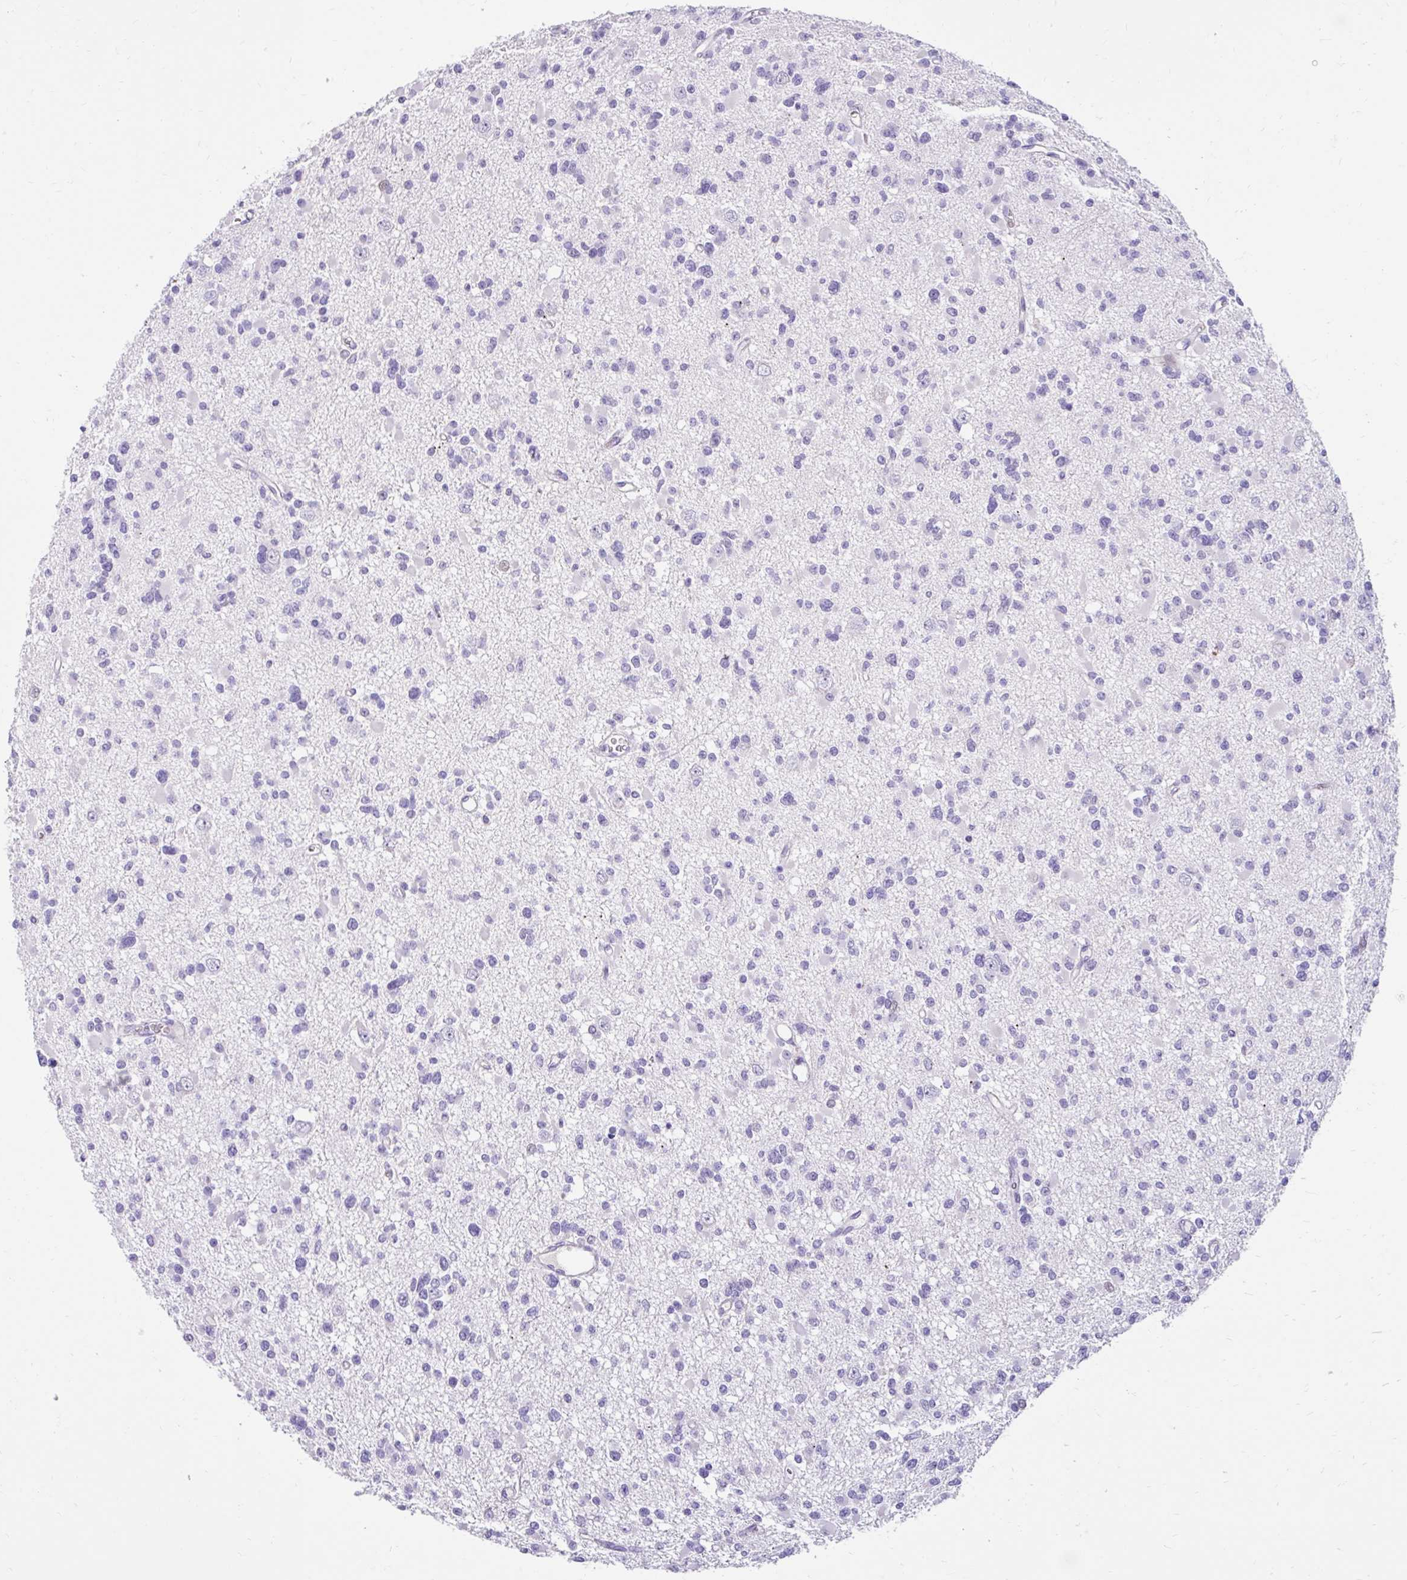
{"staining": {"intensity": "negative", "quantity": "none", "location": "none"}, "tissue": "glioma", "cell_type": "Tumor cells", "image_type": "cancer", "snomed": [{"axis": "morphology", "description": "Glioma, malignant, Low grade"}, {"axis": "topography", "description": "Brain"}], "caption": "The image displays no significant staining in tumor cells of glioma.", "gene": "NHLH2", "patient": {"sex": "female", "age": 22}}